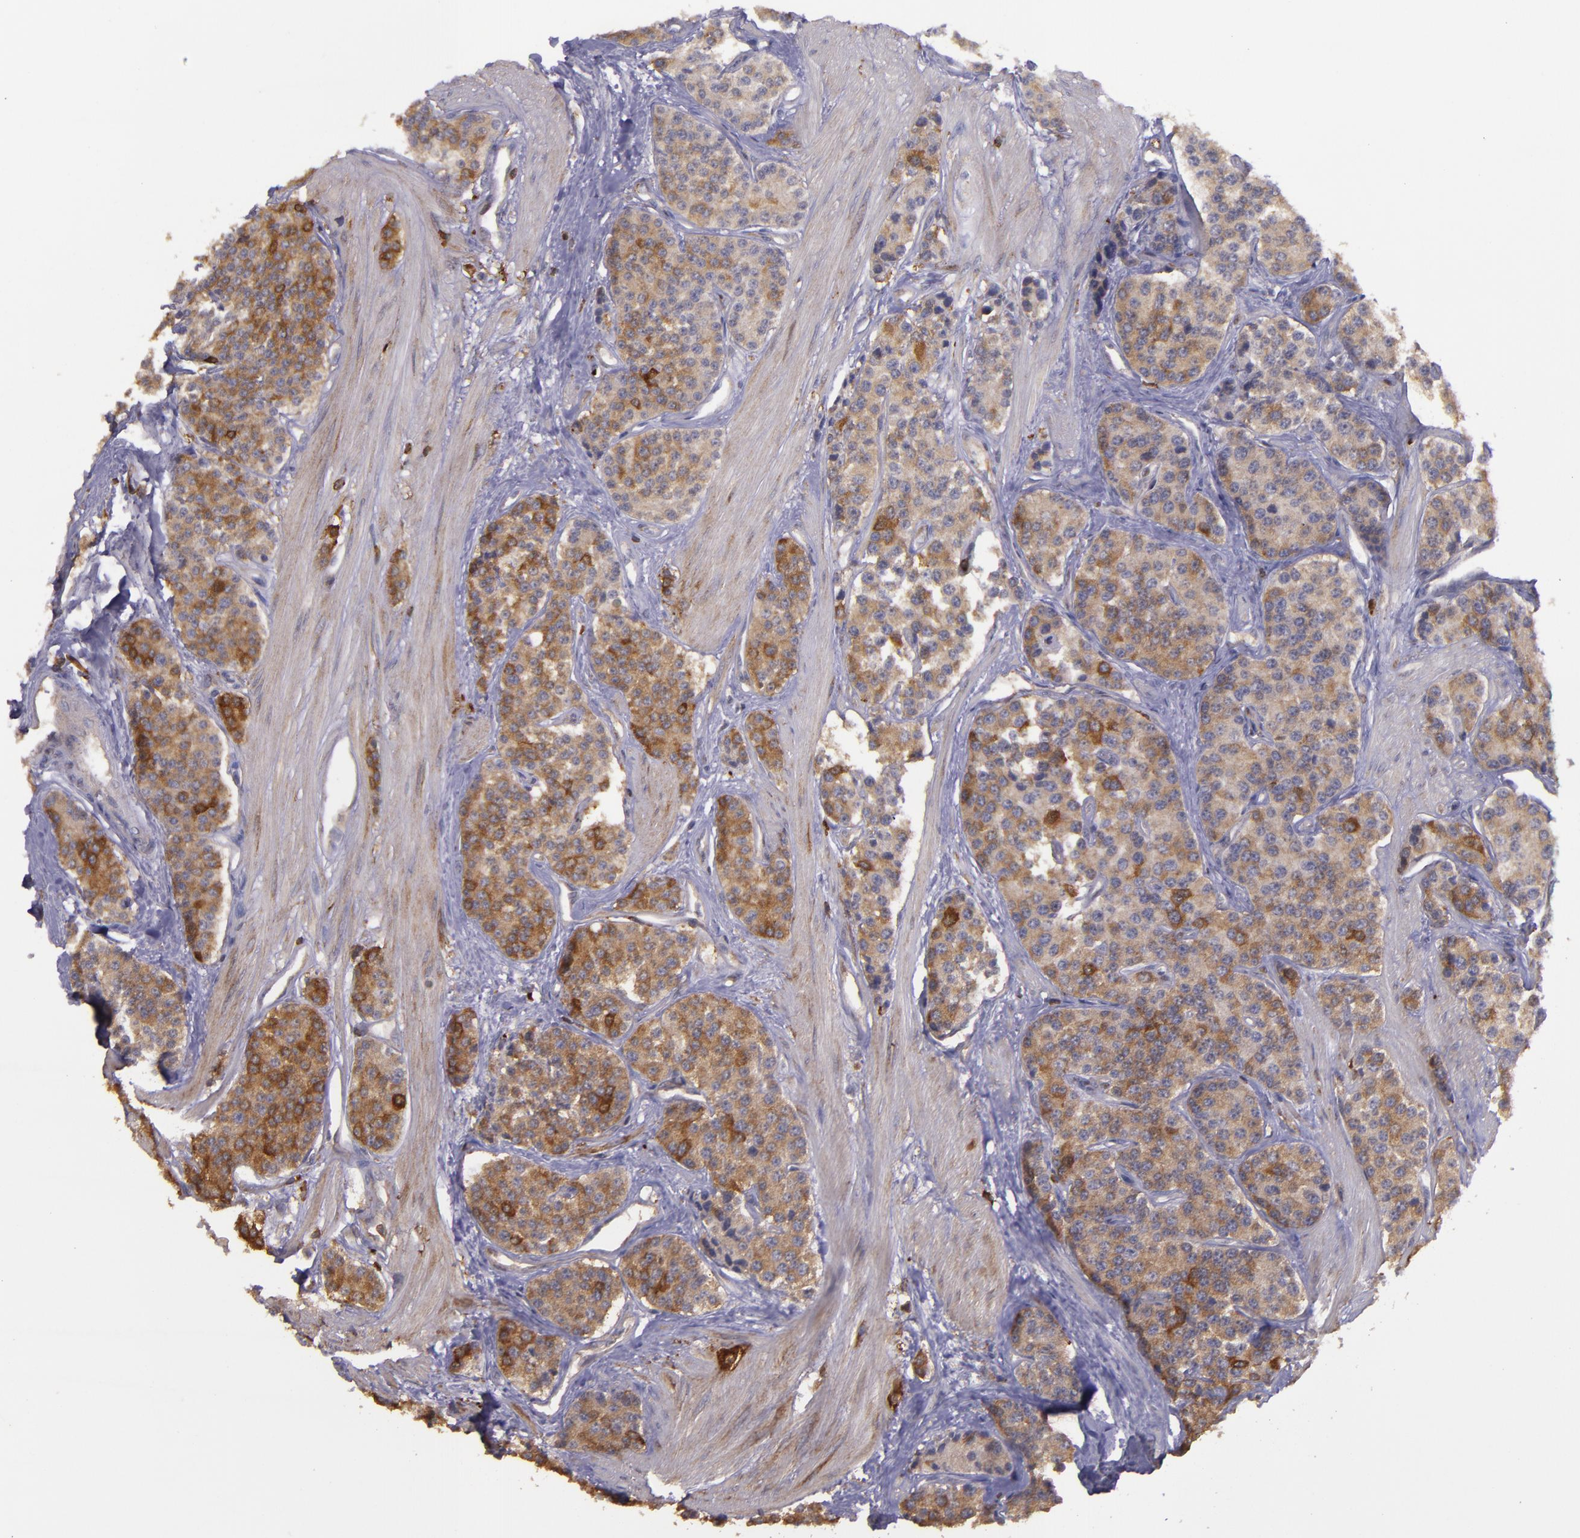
{"staining": {"intensity": "moderate", "quantity": ">75%", "location": "cytoplasmic/membranous"}, "tissue": "carcinoid", "cell_type": "Tumor cells", "image_type": "cancer", "snomed": [{"axis": "morphology", "description": "Carcinoid, malignant, NOS"}, {"axis": "topography", "description": "Stomach"}], "caption": "Human carcinoid (malignant) stained for a protein (brown) shows moderate cytoplasmic/membranous positive expression in approximately >75% of tumor cells.", "gene": "SLC9A3R1", "patient": {"sex": "female", "age": 76}}